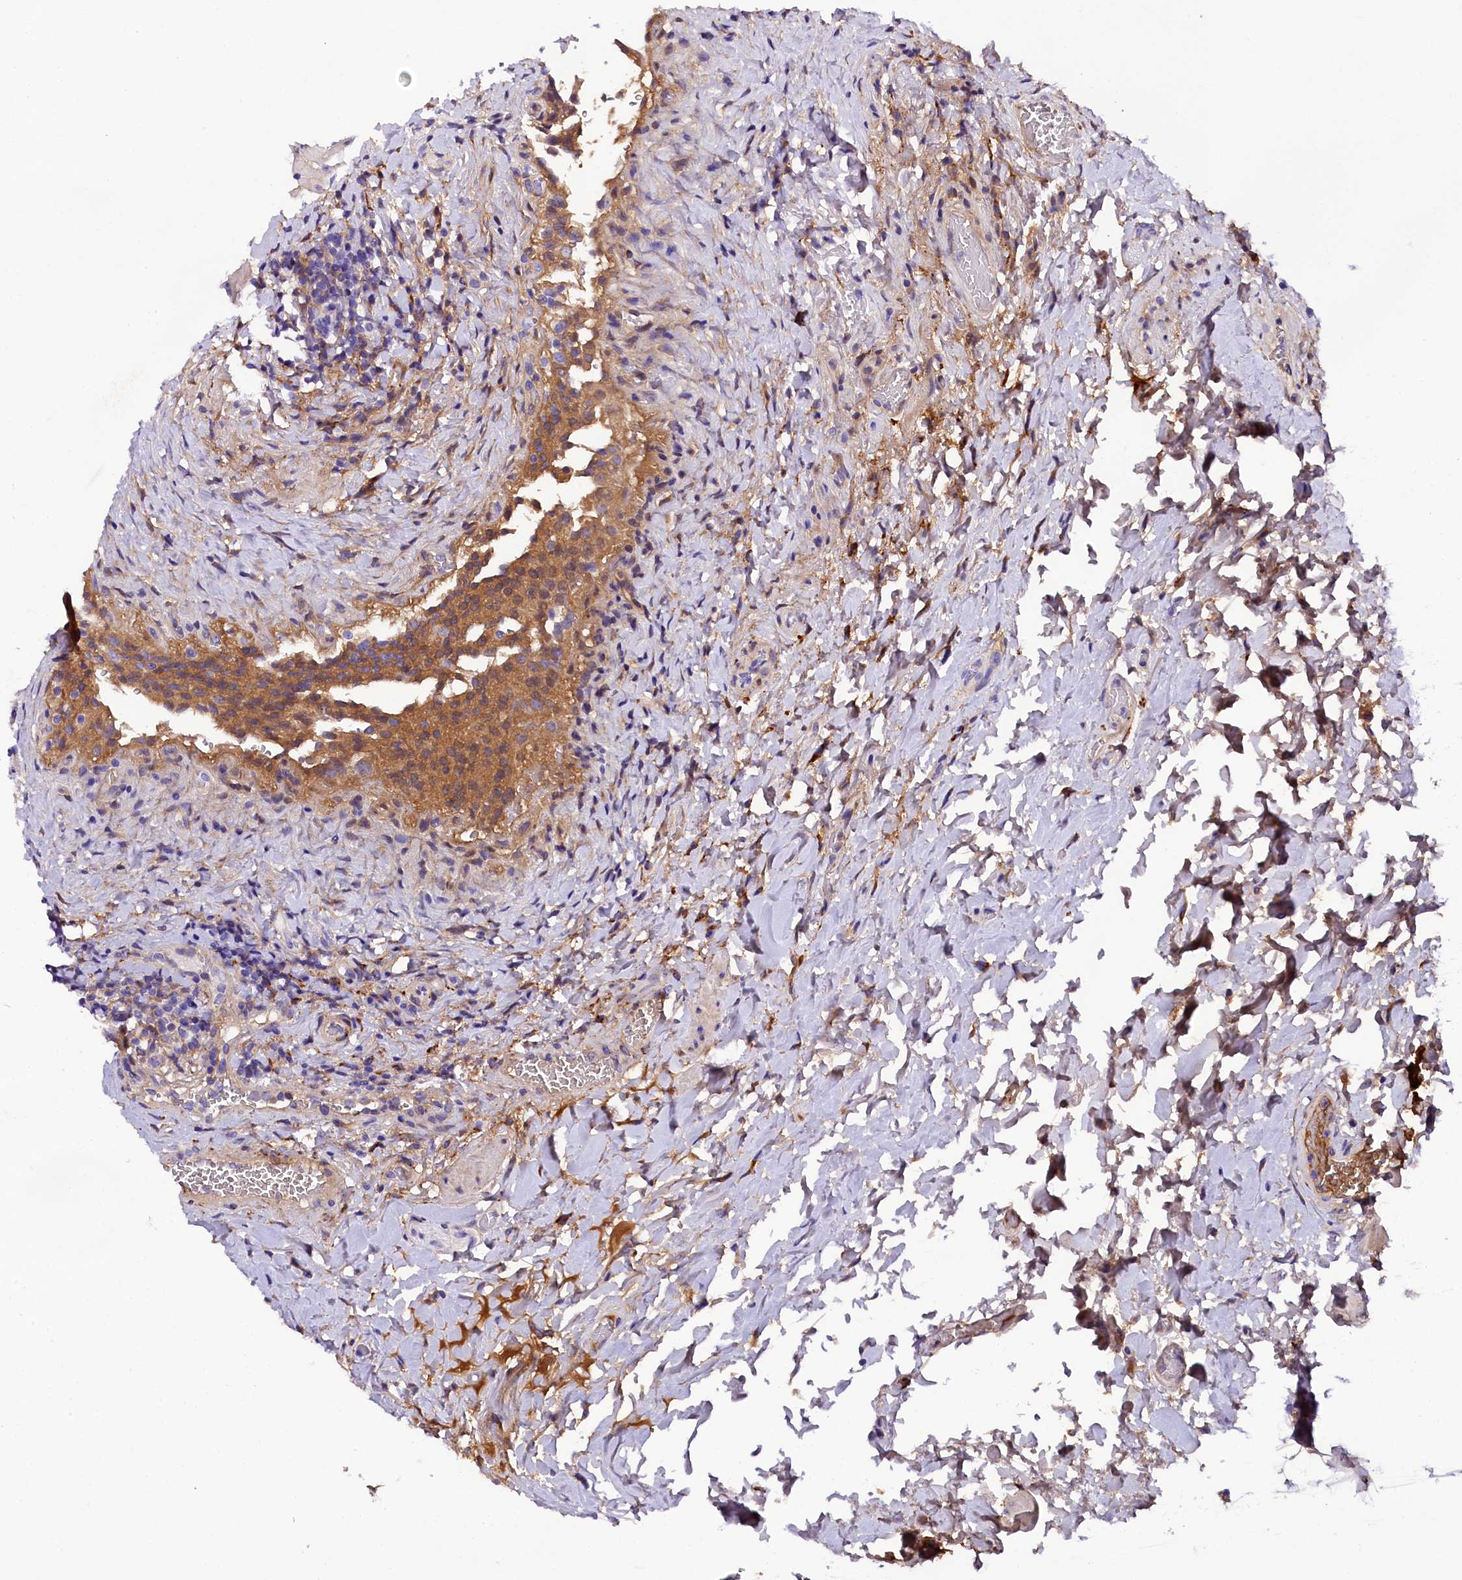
{"staining": {"intensity": "moderate", "quantity": "25%-75%", "location": "cytoplasmic/membranous"}, "tissue": "urinary bladder", "cell_type": "Urothelial cells", "image_type": "normal", "snomed": [{"axis": "morphology", "description": "Normal tissue, NOS"}, {"axis": "morphology", "description": "Inflammation, NOS"}, {"axis": "topography", "description": "Urinary bladder"}], "caption": "Urinary bladder stained with a brown dye displays moderate cytoplasmic/membranous positive positivity in about 25%-75% of urothelial cells.", "gene": "SOD3", "patient": {"sex": "male", "age": 64}}